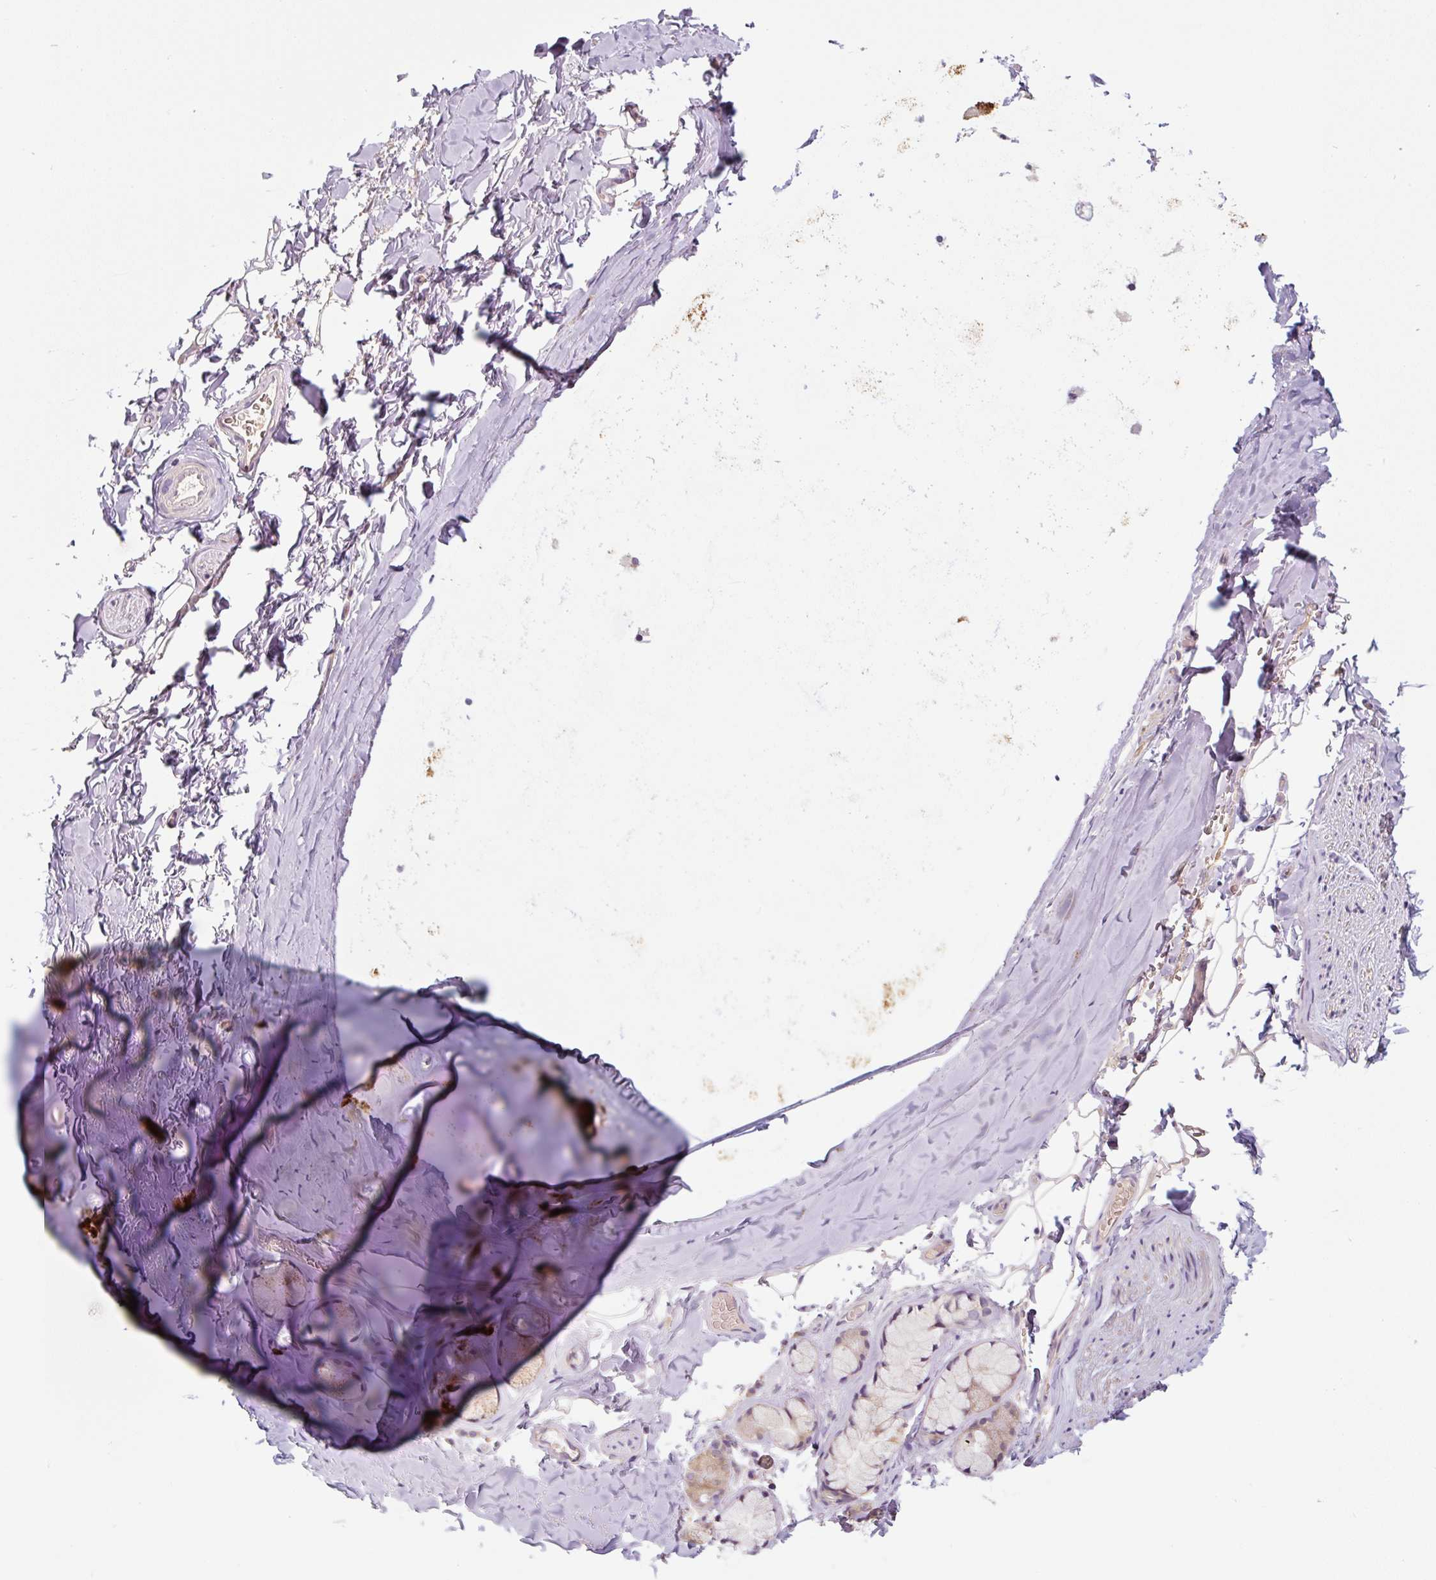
{"staining": {"intensity": "negative", "quantity": "none", "location": "none"}, "tissue": "adipose tissue", "cell_type": "Adipocytes", "image_type": "normal", "snomed": [{"axis": "morphology", "description": "Normal tissue, NOS"}, {"axis": "topography", "description": "Cartilage tissue"}, {"axis": "topography", "description": "Bronchus"}, {"axis": "topography", "description": "Peripheral nerve tissue"}], "caption": "High magnification brightfield microscopy of benign adipose tissue stained with DAB (brown) and counterstained with hematoxylin (blue): adipocytes show no significant positivity. (Stains: DAB (3,3'-diaminobenzidine) immunohistochemistry with hematoxylin counter stain, Microscopy: brightfield microscopy at high magnification).", "gene": "PRKAA2", "patient": {"sex": "male", "age": 67}}